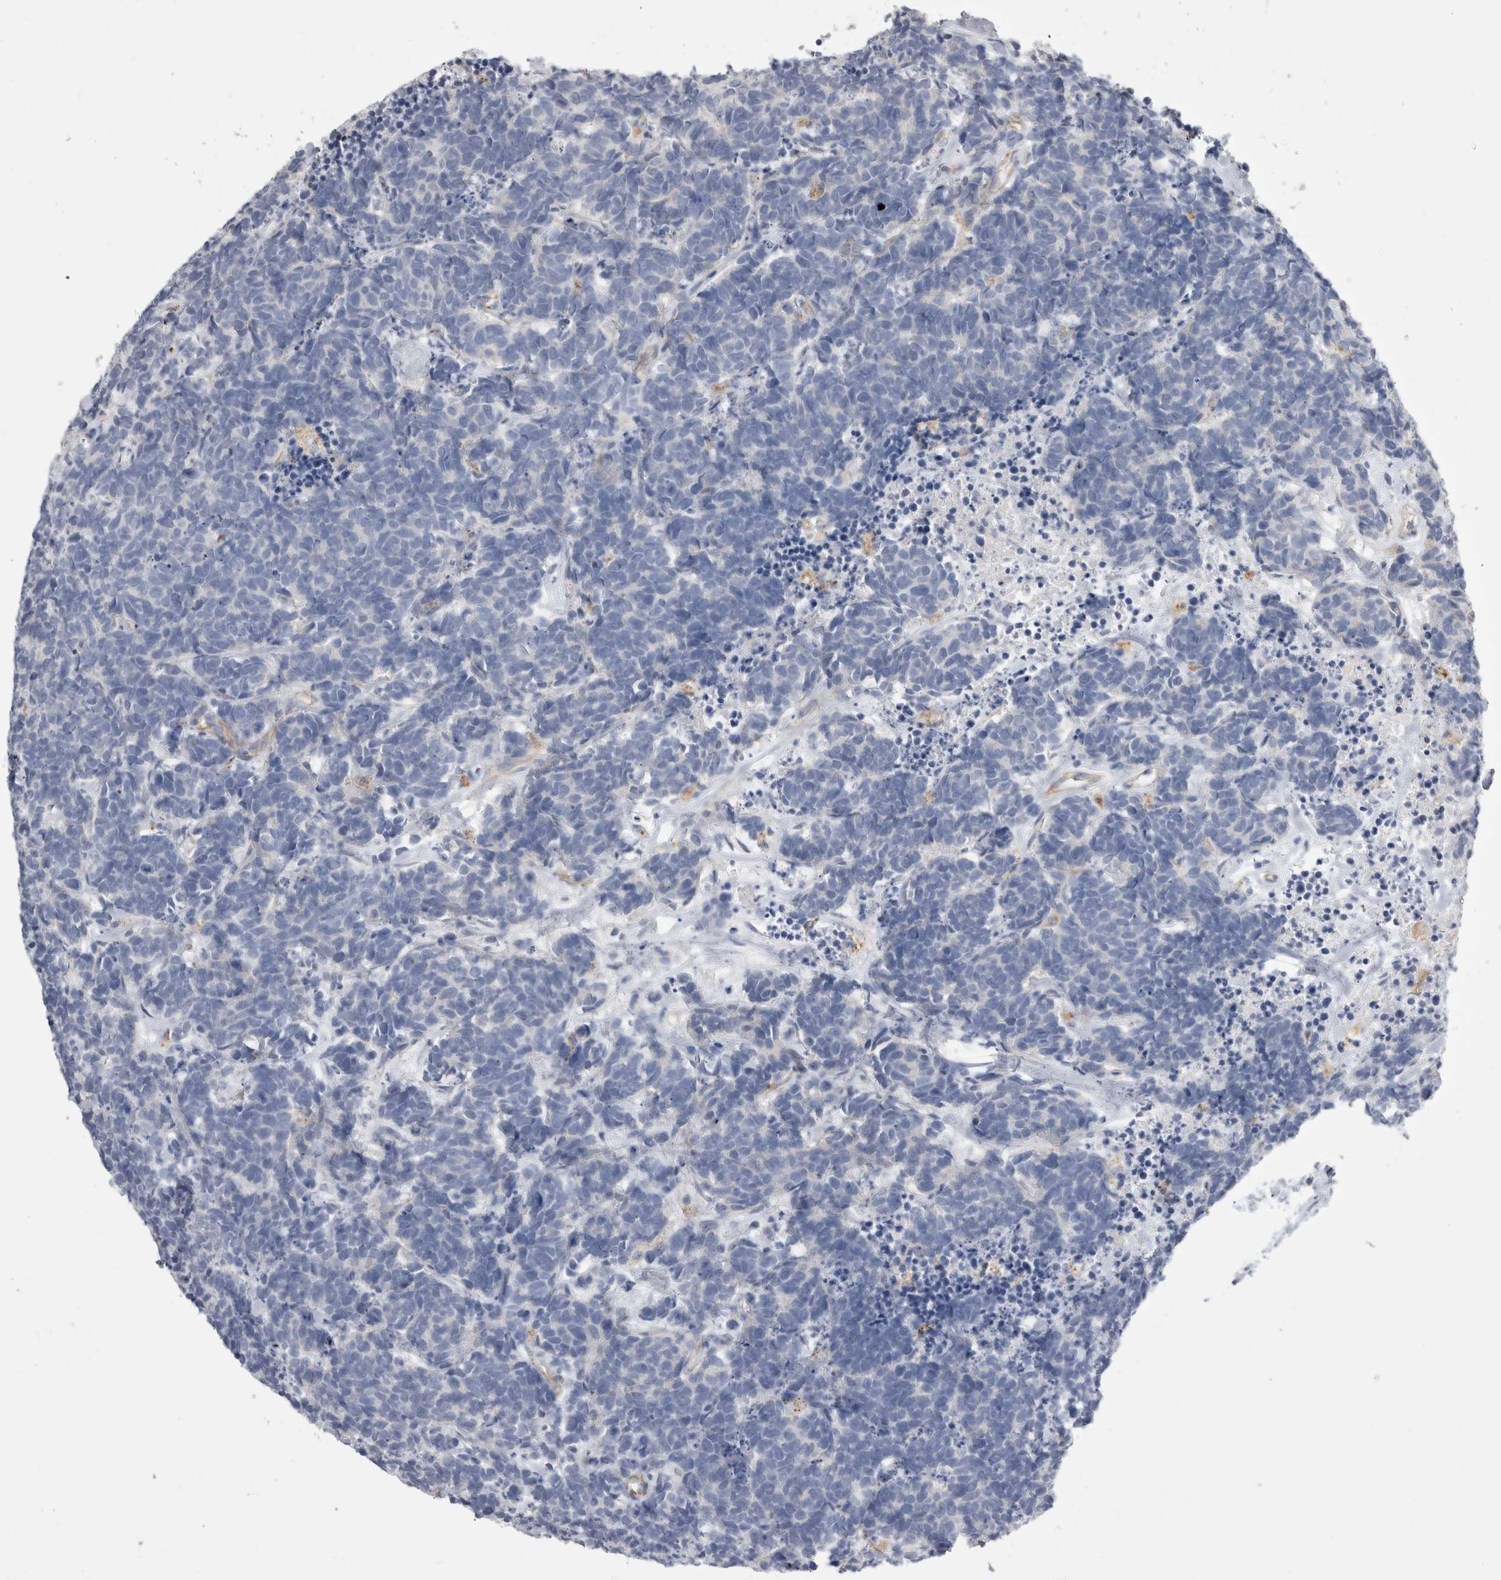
{"staining": {"intensity": "negative", "quantity": "none", "location": "none"}, "tissue": "carcinoid", "cell_type": "Tumor cells", "image_type": "cancer", "snomed": [{"axis": "morphology", "description": "Carcinoma, NOS"}, {"axis": "morphology", "description": "Carcinoid, malignant, NOS"}, {"axis": "topography", "description": "Urinary bladder"}], "caption": "Tumor cells are negative for brown protein staining in carcinoid.", "gene": "STRADB", "patient": {"sex": "male", "age": 57}}